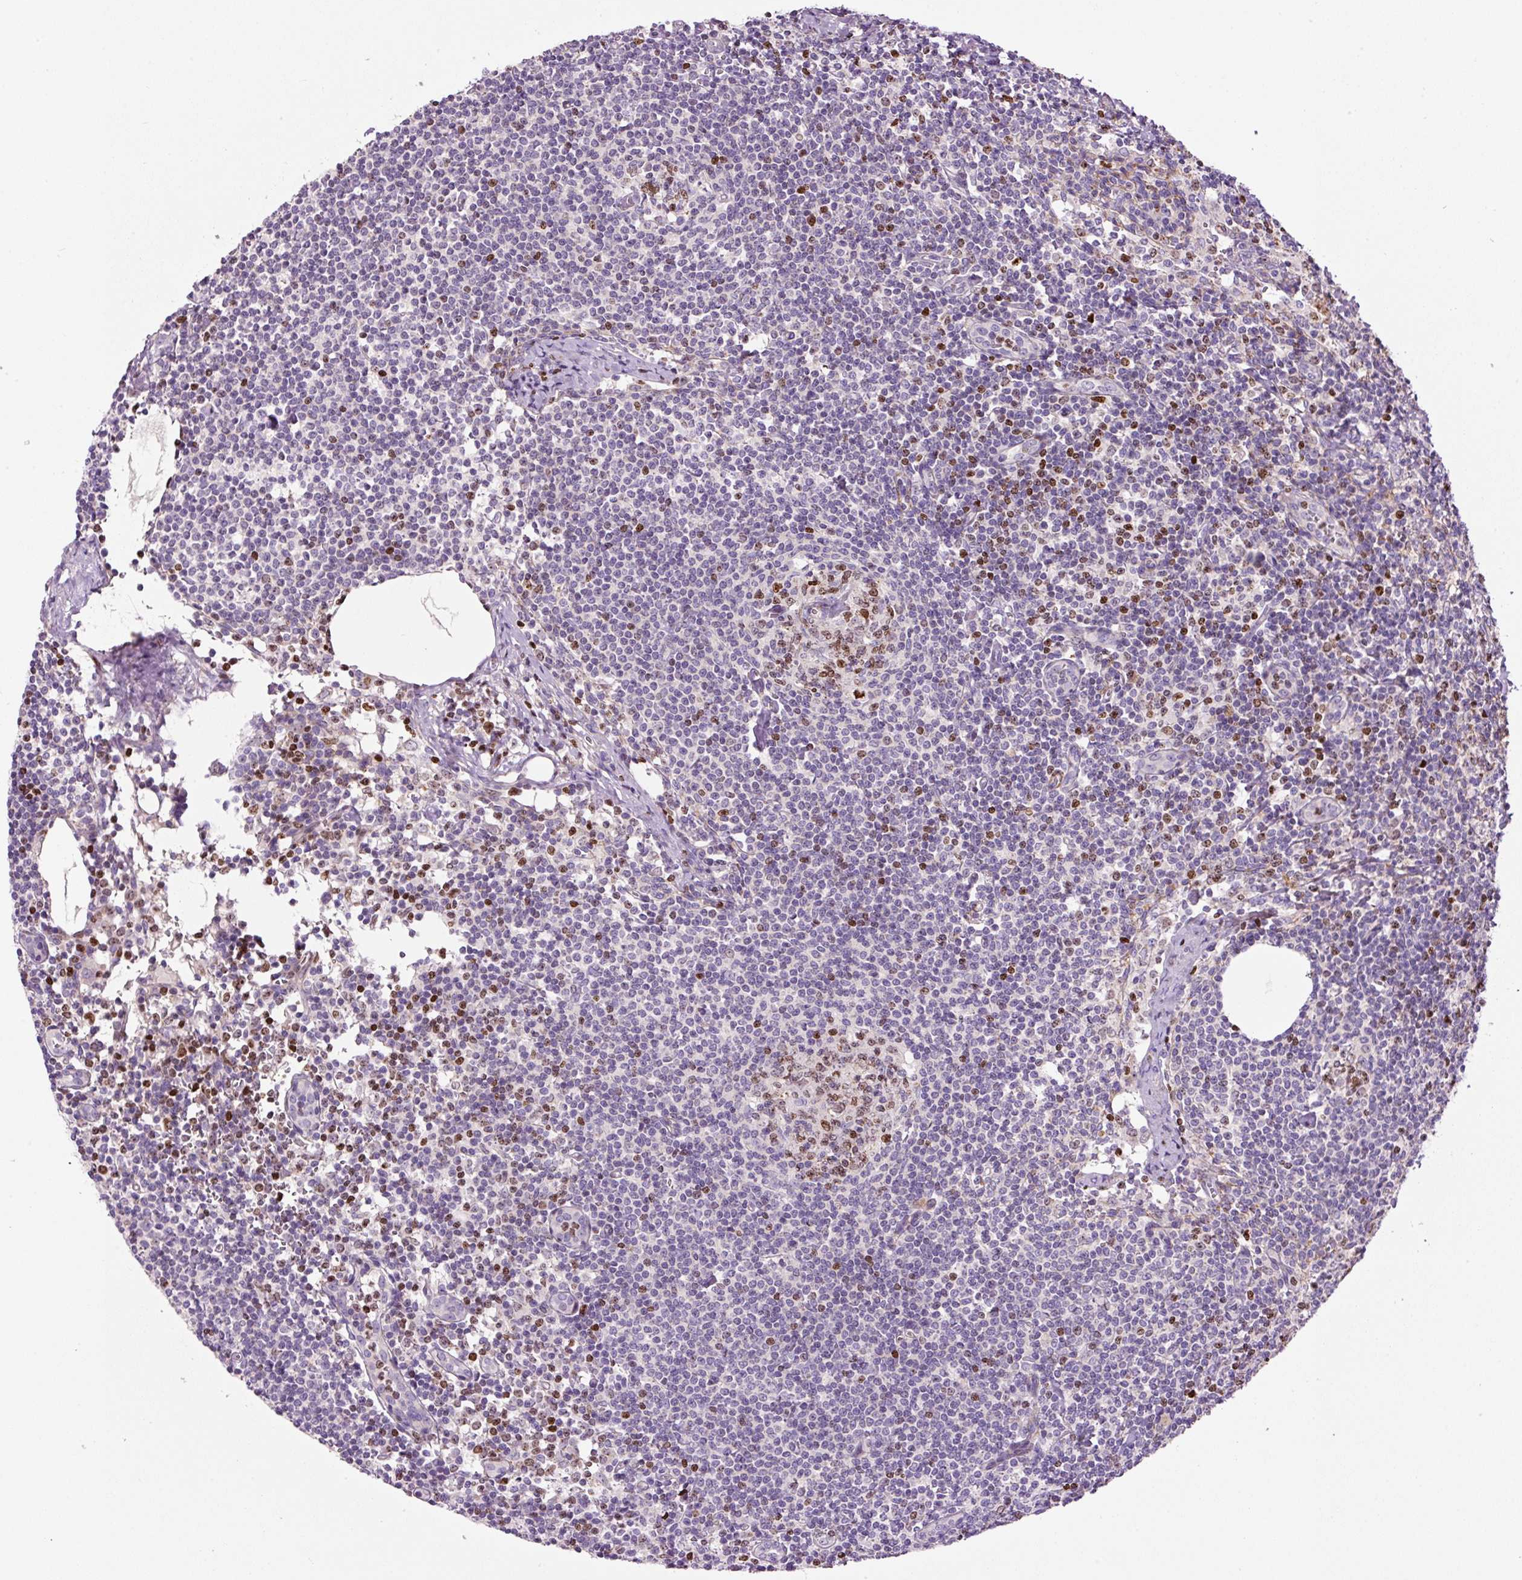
{"staining": {"intensity": "moderate", "quantity": ">75%", "location": "nuclear"}, "tissue": "lymph node", "cell_type": "Germinal center cells", "image_type": "normal", "snomed": [{"axis": "morphology", "description": "Normal tissue, NOS"}, {"axis": "topography", "description": "Lymph node"}], "caption": "Human lymph node stained with a protein marker demonstrates moderate staining in germinal center cells.", "gene": "TMEM8B", "patient": {"sex": "female", "age": 59}}